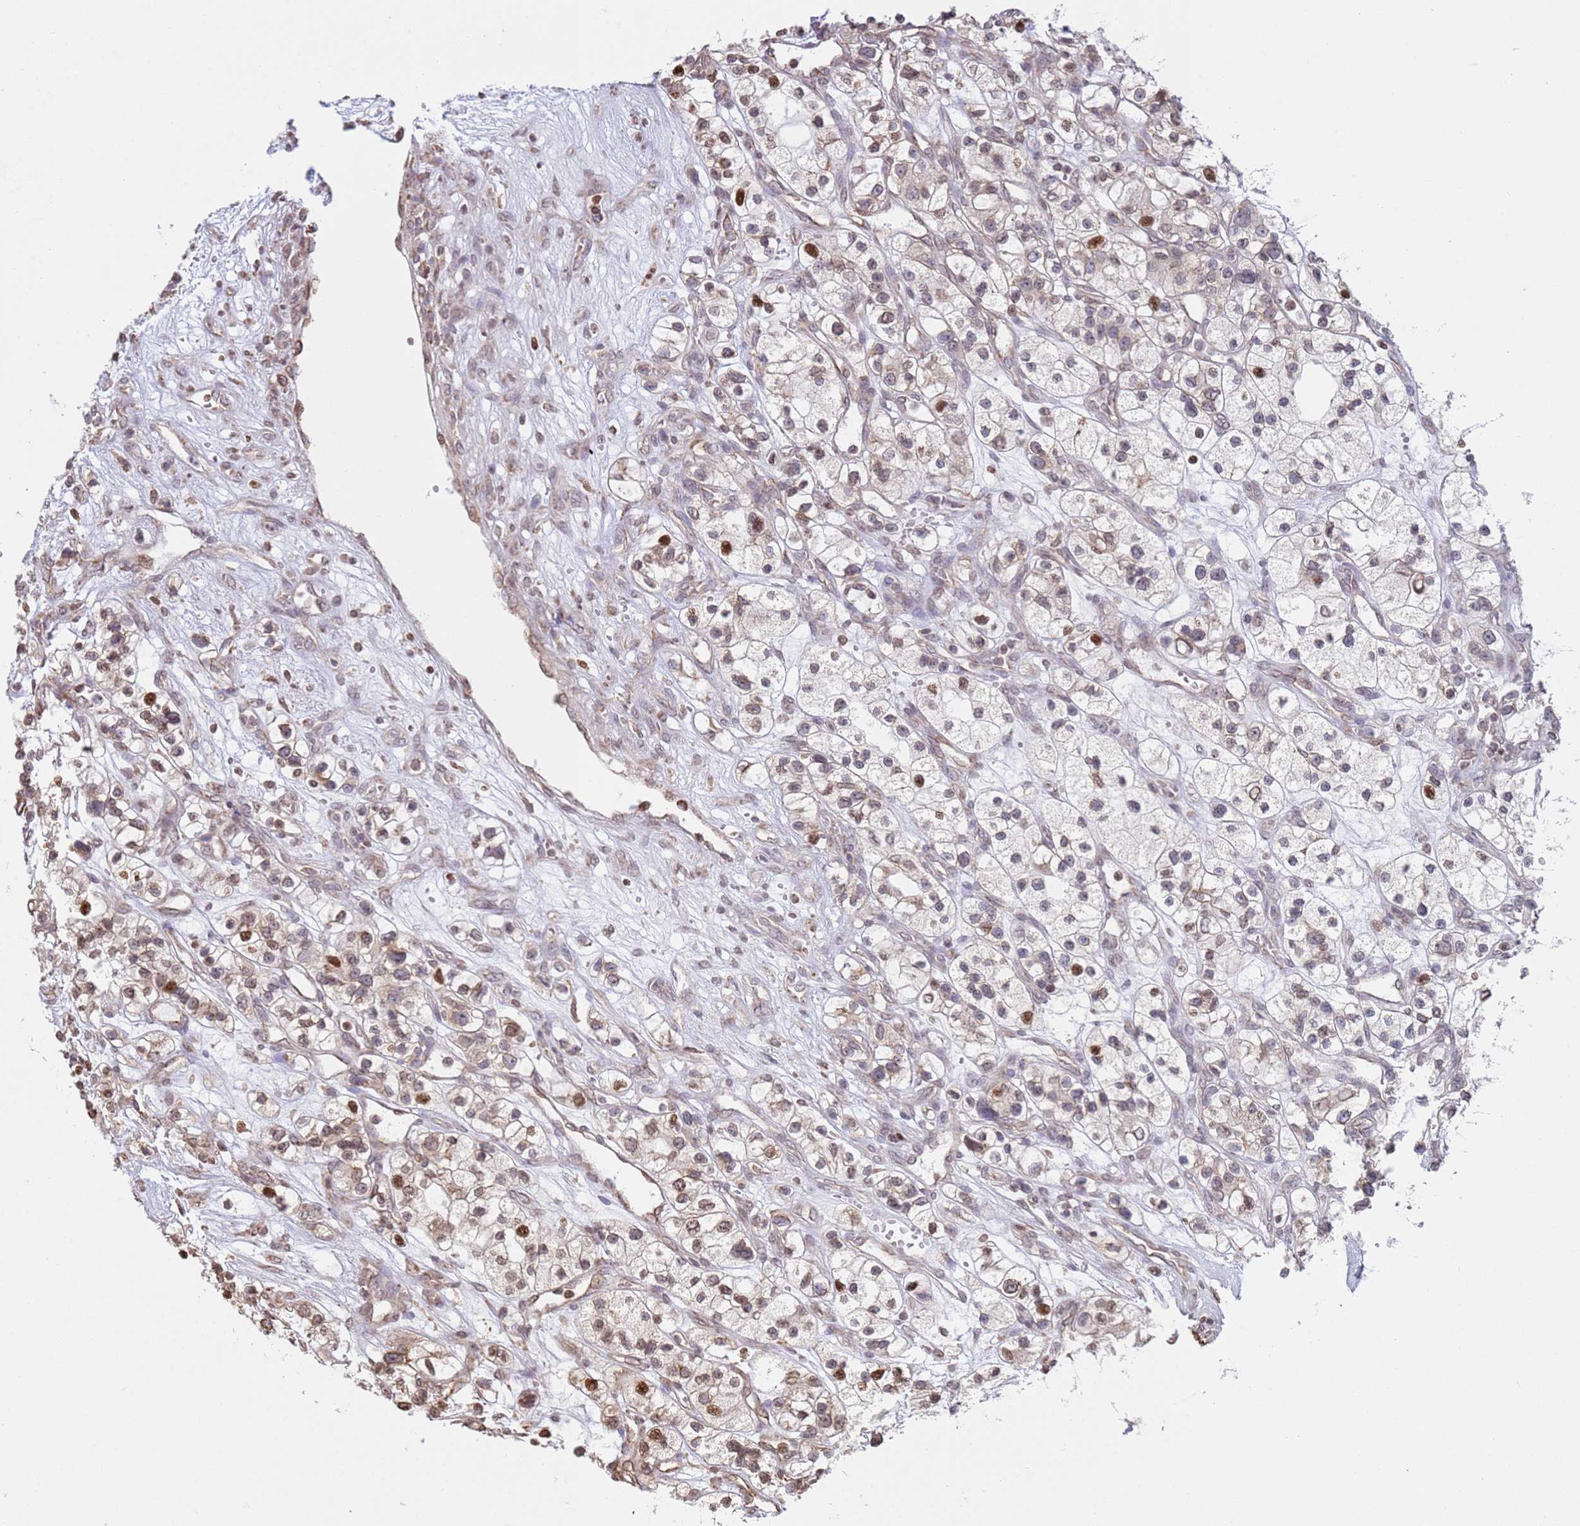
{"staining": {"intensity": "moderate", "quantity": ">75%", "location": "cytoplasmic/membranous,nuclear"}, "tissue": "renal cancer", "cell_type": "Tumor cells", "image_type": "cancer", "snomed": [{"axis": "morphology", "description": "Adenocarcinoma, NOS"}, {"axis": "topography", "description": "Kidney"}], "caption": "The immunohistochemical stain shows moderate cytoplasmic/membranous and nuclear staining in tumor cells of adenocarcinoma (renal) tissue.", "gene": "SCAF1", "patient": {"sex": "female", "age": 57}}